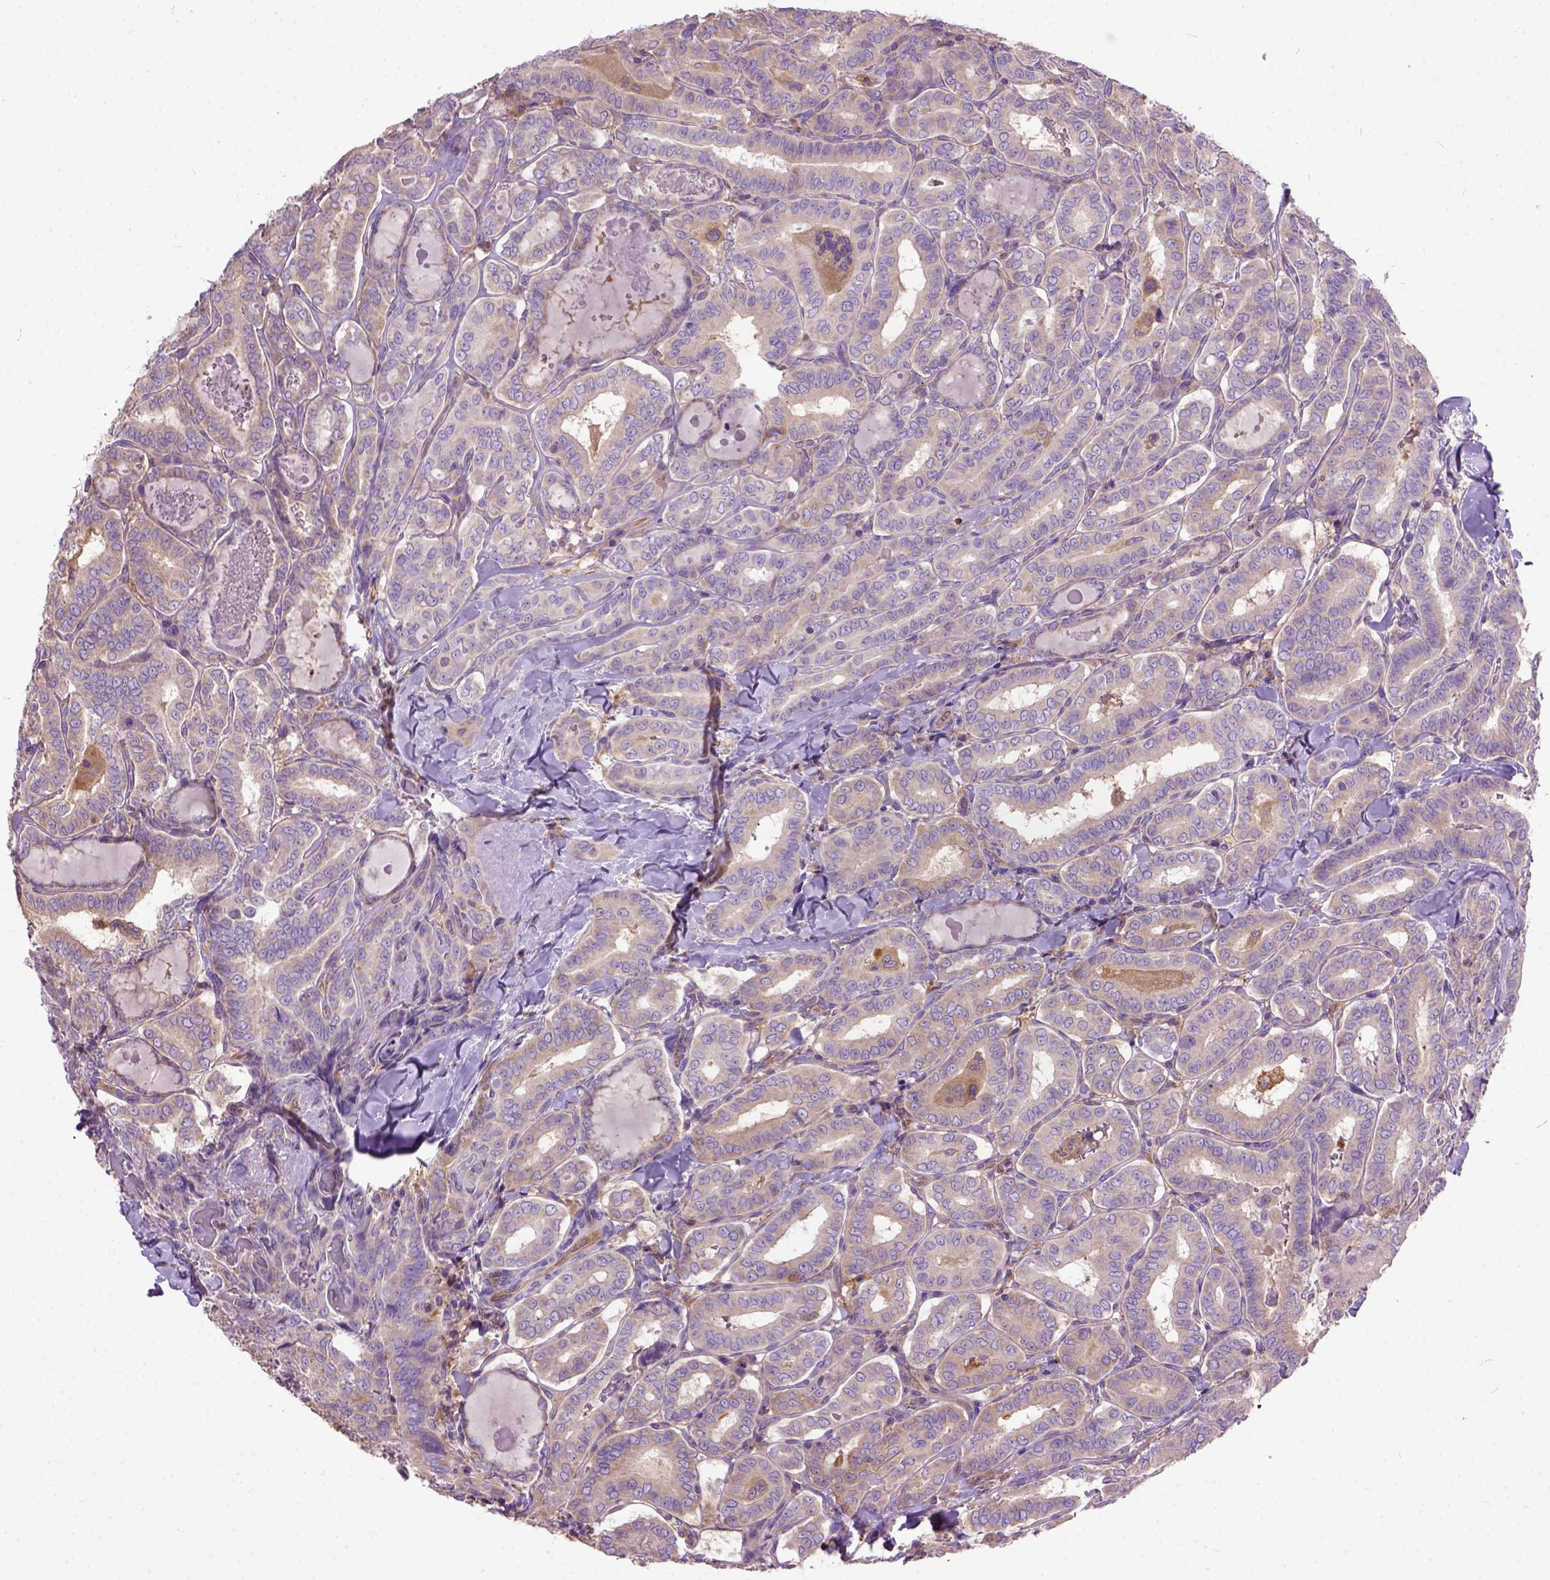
{"staining": {"intensity": "weak", "quantity": ">75%", "location": "cytoplasmic/membranous"}, "tissue": "thyroid cancer", "cell_type": "Tumor cells", "image_type": "cancer", "snomed": [{"axis": "morphology", "description": "Papillary adenocarcinoma, NOS"}, {"axis": "morphology", "description": "Papillary adenoma metastatic"}, {"axis": "topography", "description": "Thyroid gland"}], "caption": "Immunohistochemical staining of human thyroid cancer (papillary adenocarcinoma) displays low levels of weak cytoplasmic/membranous positivity in approximately >75% of tumor cells.", "gene": "SEMA4F", "patient": {"sex": "female", "age": 50}}